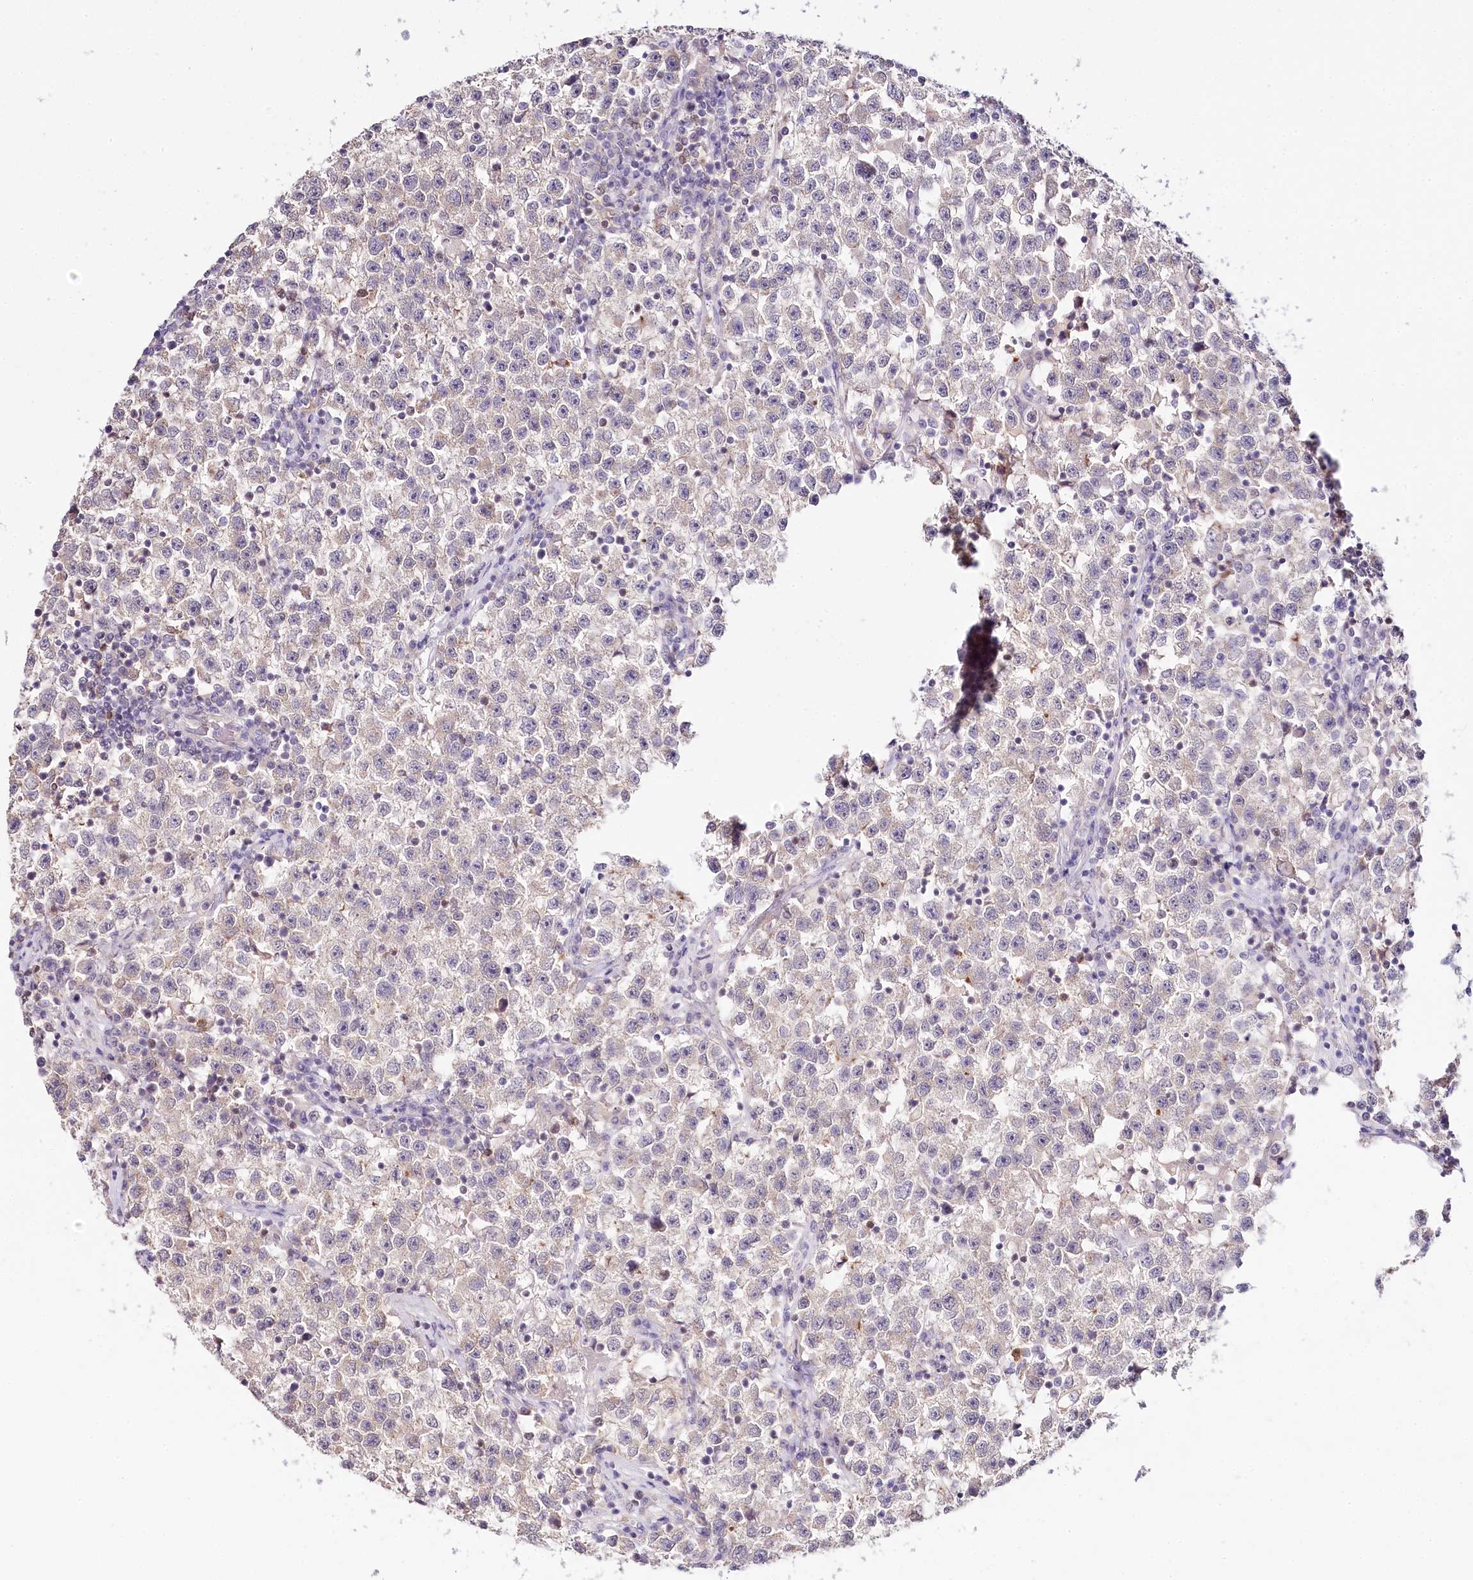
{"staining": {"intensity": "negative", "quantity": "none", "location": "none"}, "tissue": "testis cancer", "cell_type": "Tumor cells", "image_type": "cancer", "snomed": [{"axis": "morphology", "description": "Seminoma, NOS"}, {"axis": "topography", "description": "Testis"}], "caption": "Immunohistochemical staining of human seminoma (testis) reveals no significant positivity in tumor cells.", "gene": "DAPK1", "patient": {"sex": "male", "age": 22}}